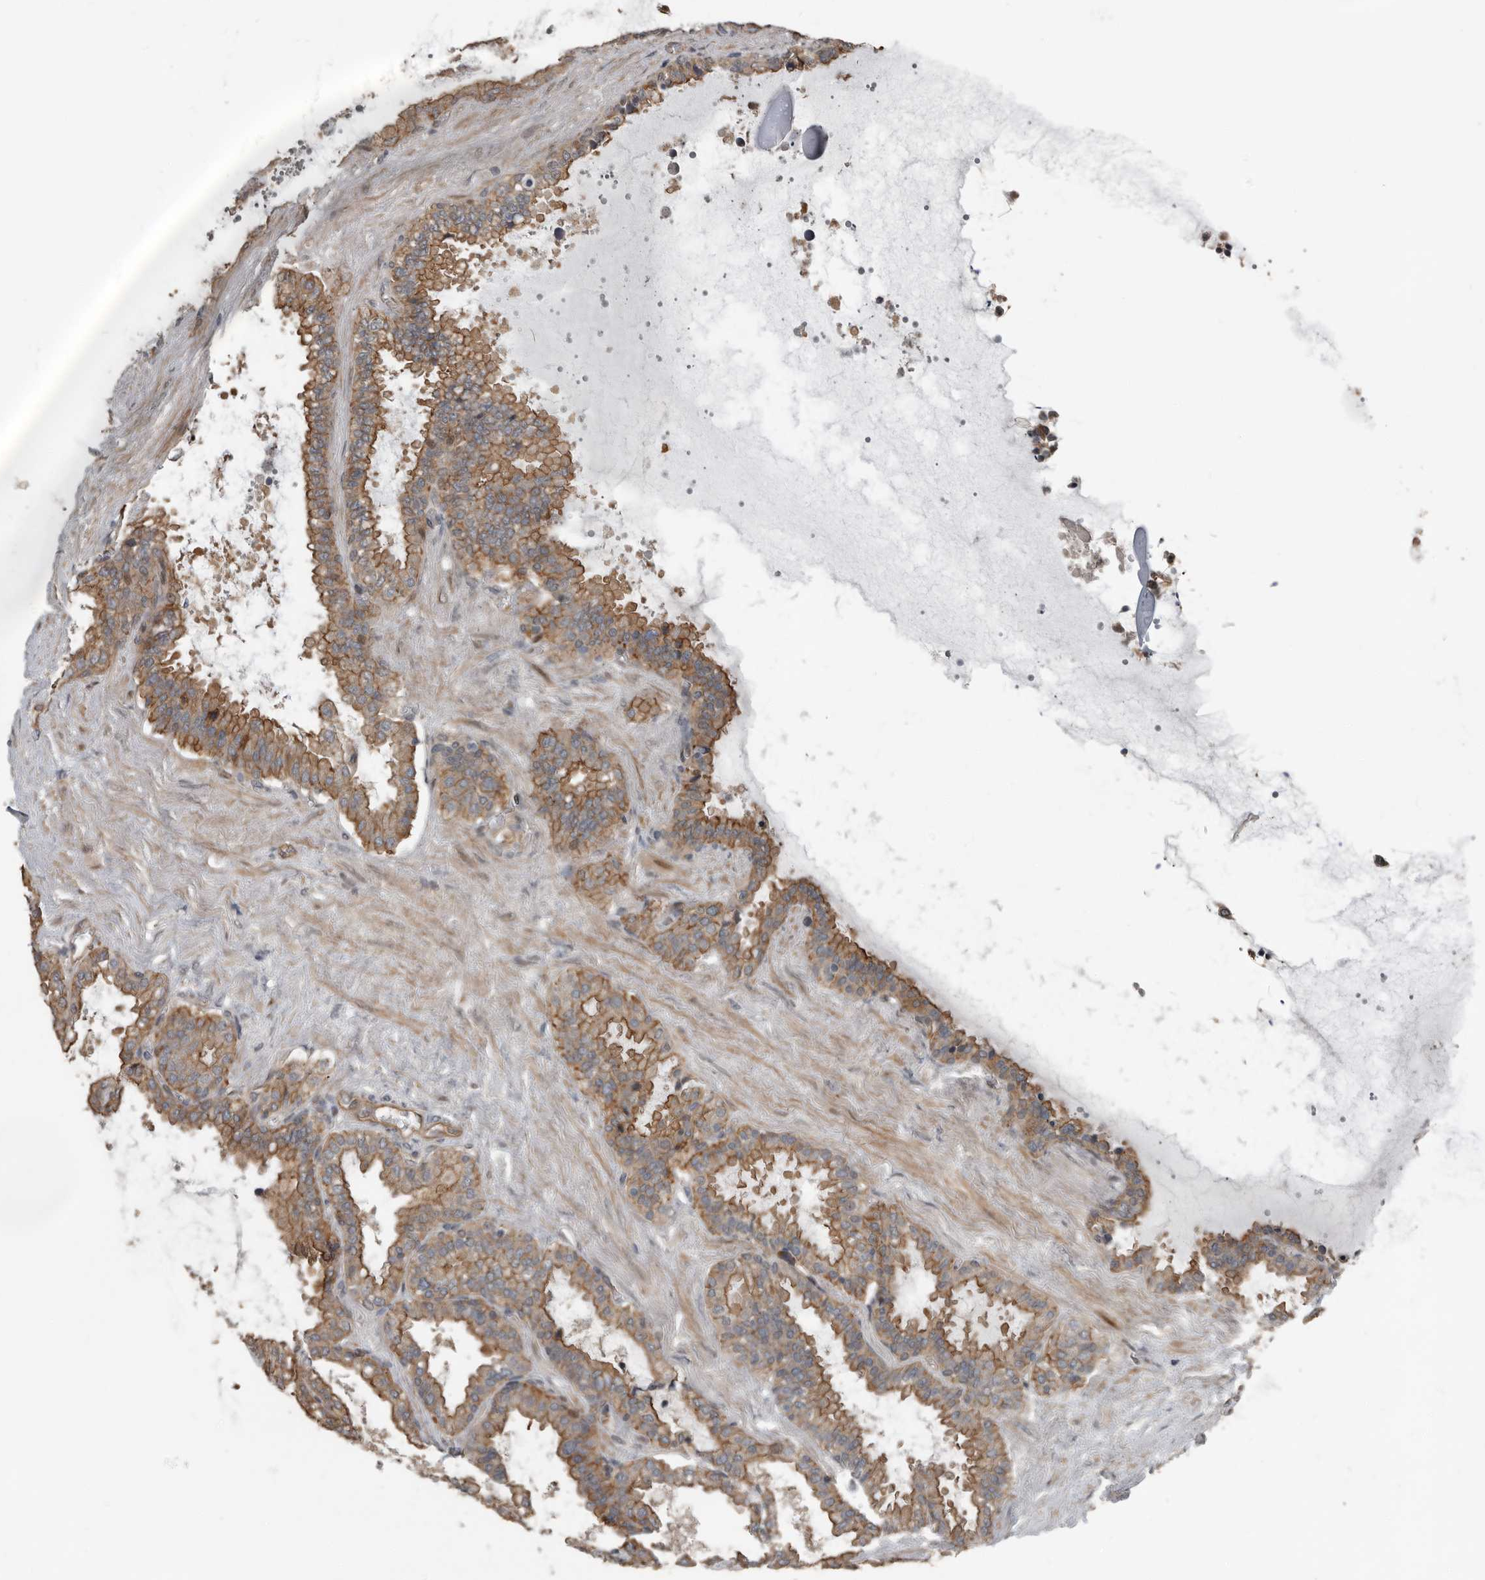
{"staining": {"intensity": "moderate", "quantity": ">75%", "location": "cytoplasmic/membranous"}, "tissue": "seminal vesicle", "cell_type": "Glandular cells", "image_type": "normal", "snomed": [{"axis": "morphology", "description": "Normal tissue, NOS"}, {"axis": "topography", "description": "Seminal veicle"}], "caption": "Immunohistochemistry (IHC) micrograph of unremarkable human seminal vesicle stained for a protein (brown), which shows medium levels of moderate cytoplasmic/membranous positivity in approximately >75% of glandular cells.", "gene": "YOD1", "patient": {"sex": "male", "age": 46}}